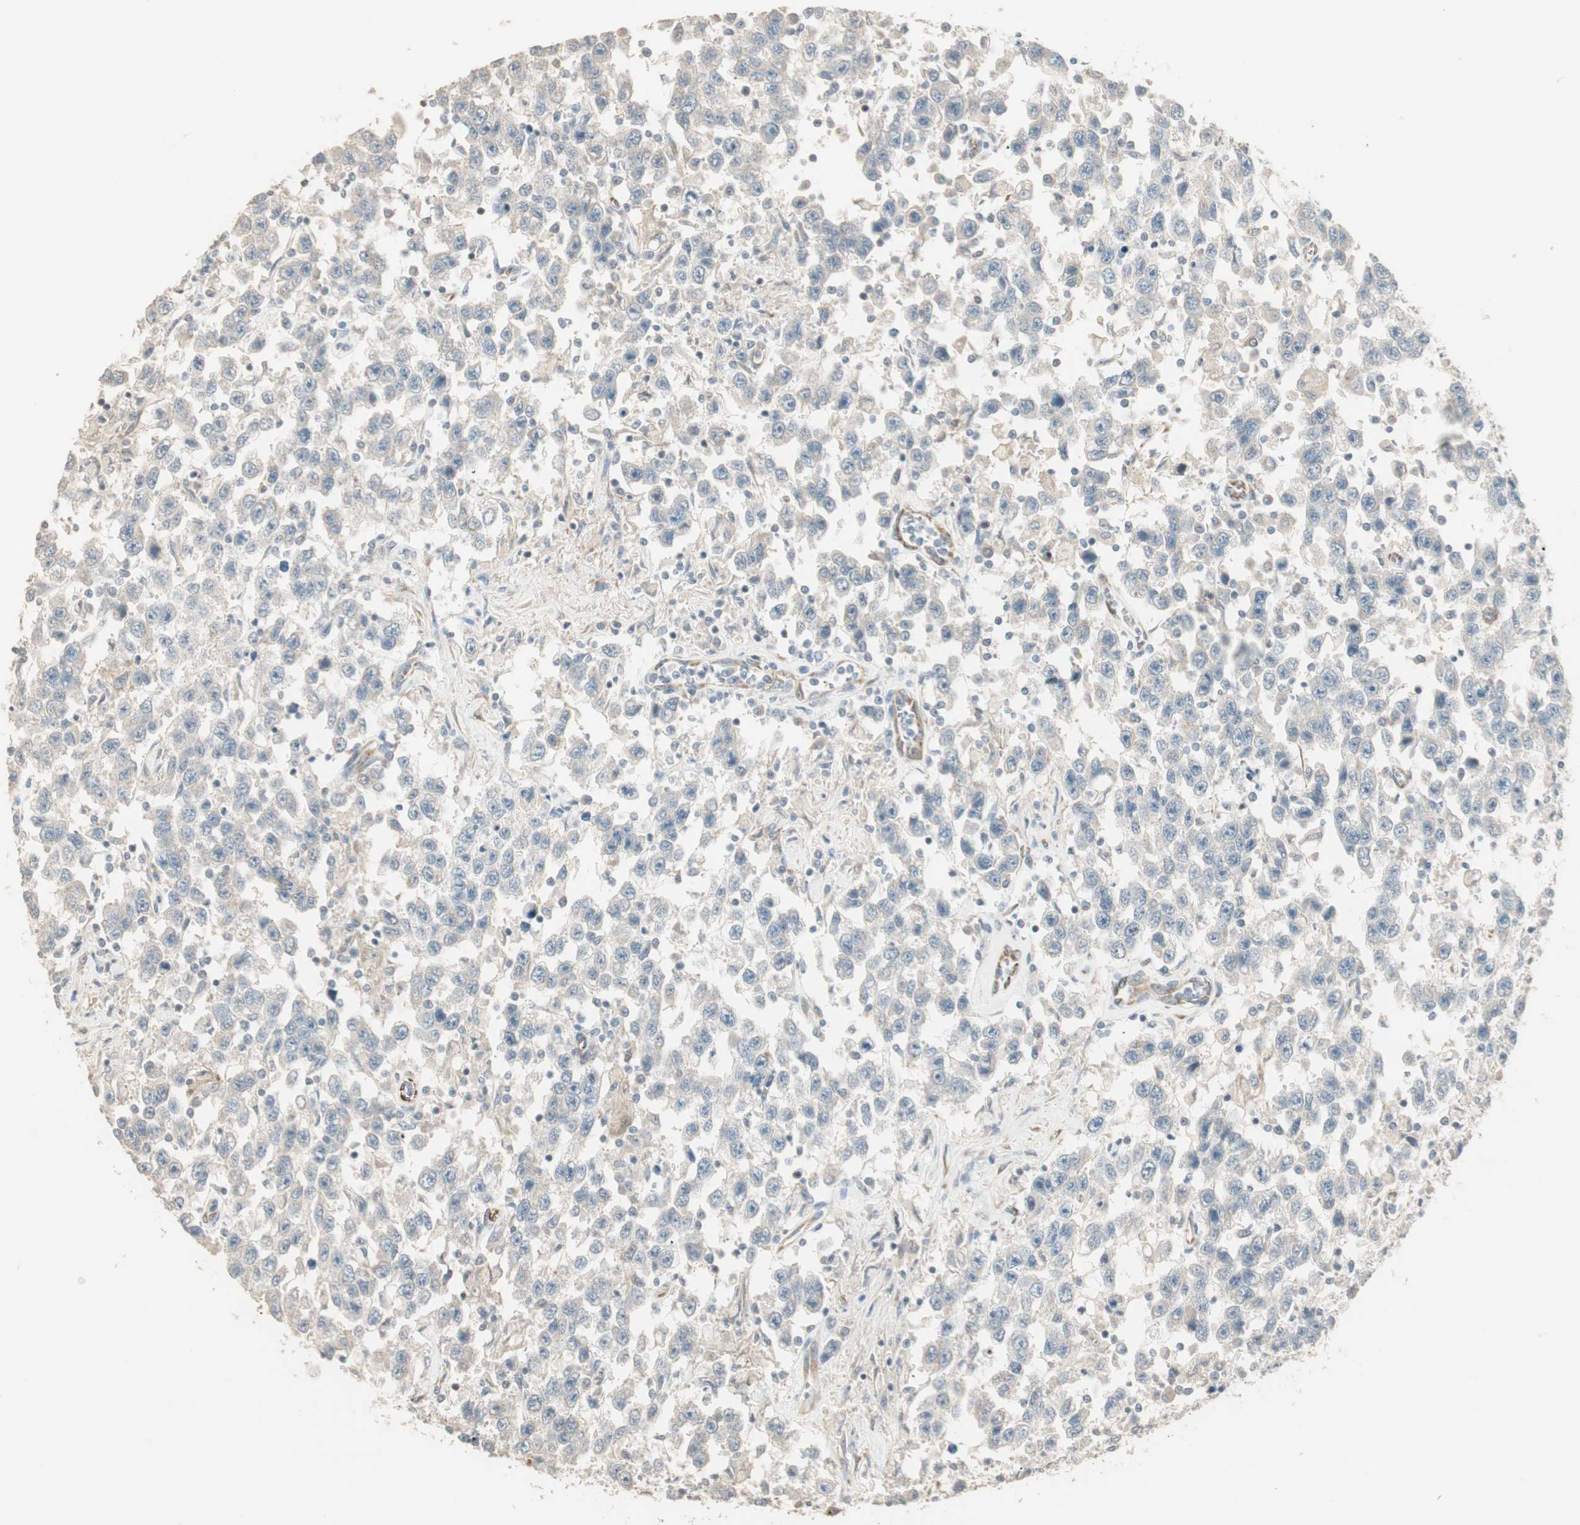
{"staining": {"intensity": "weak", "quantity": "25%-75%", "location": "cytoplasmic/membranous"}, "tissue": "testis cancer", "cell_type": "Tumor cells", "image_type": "cancer", "snomed": [{"axis": "morphology", "description": "Seminoma, NOS"}, {"axis": "topography", "description": "Testis"}], "caption": "The photomicrograph shows a brown stain indicating the presence of a protein in the cytoplasmic/membranous of tumor cells in testis cancer (seminoma).", "gene": "TASOR", "patient": {"sex": "male", "age": 41}}